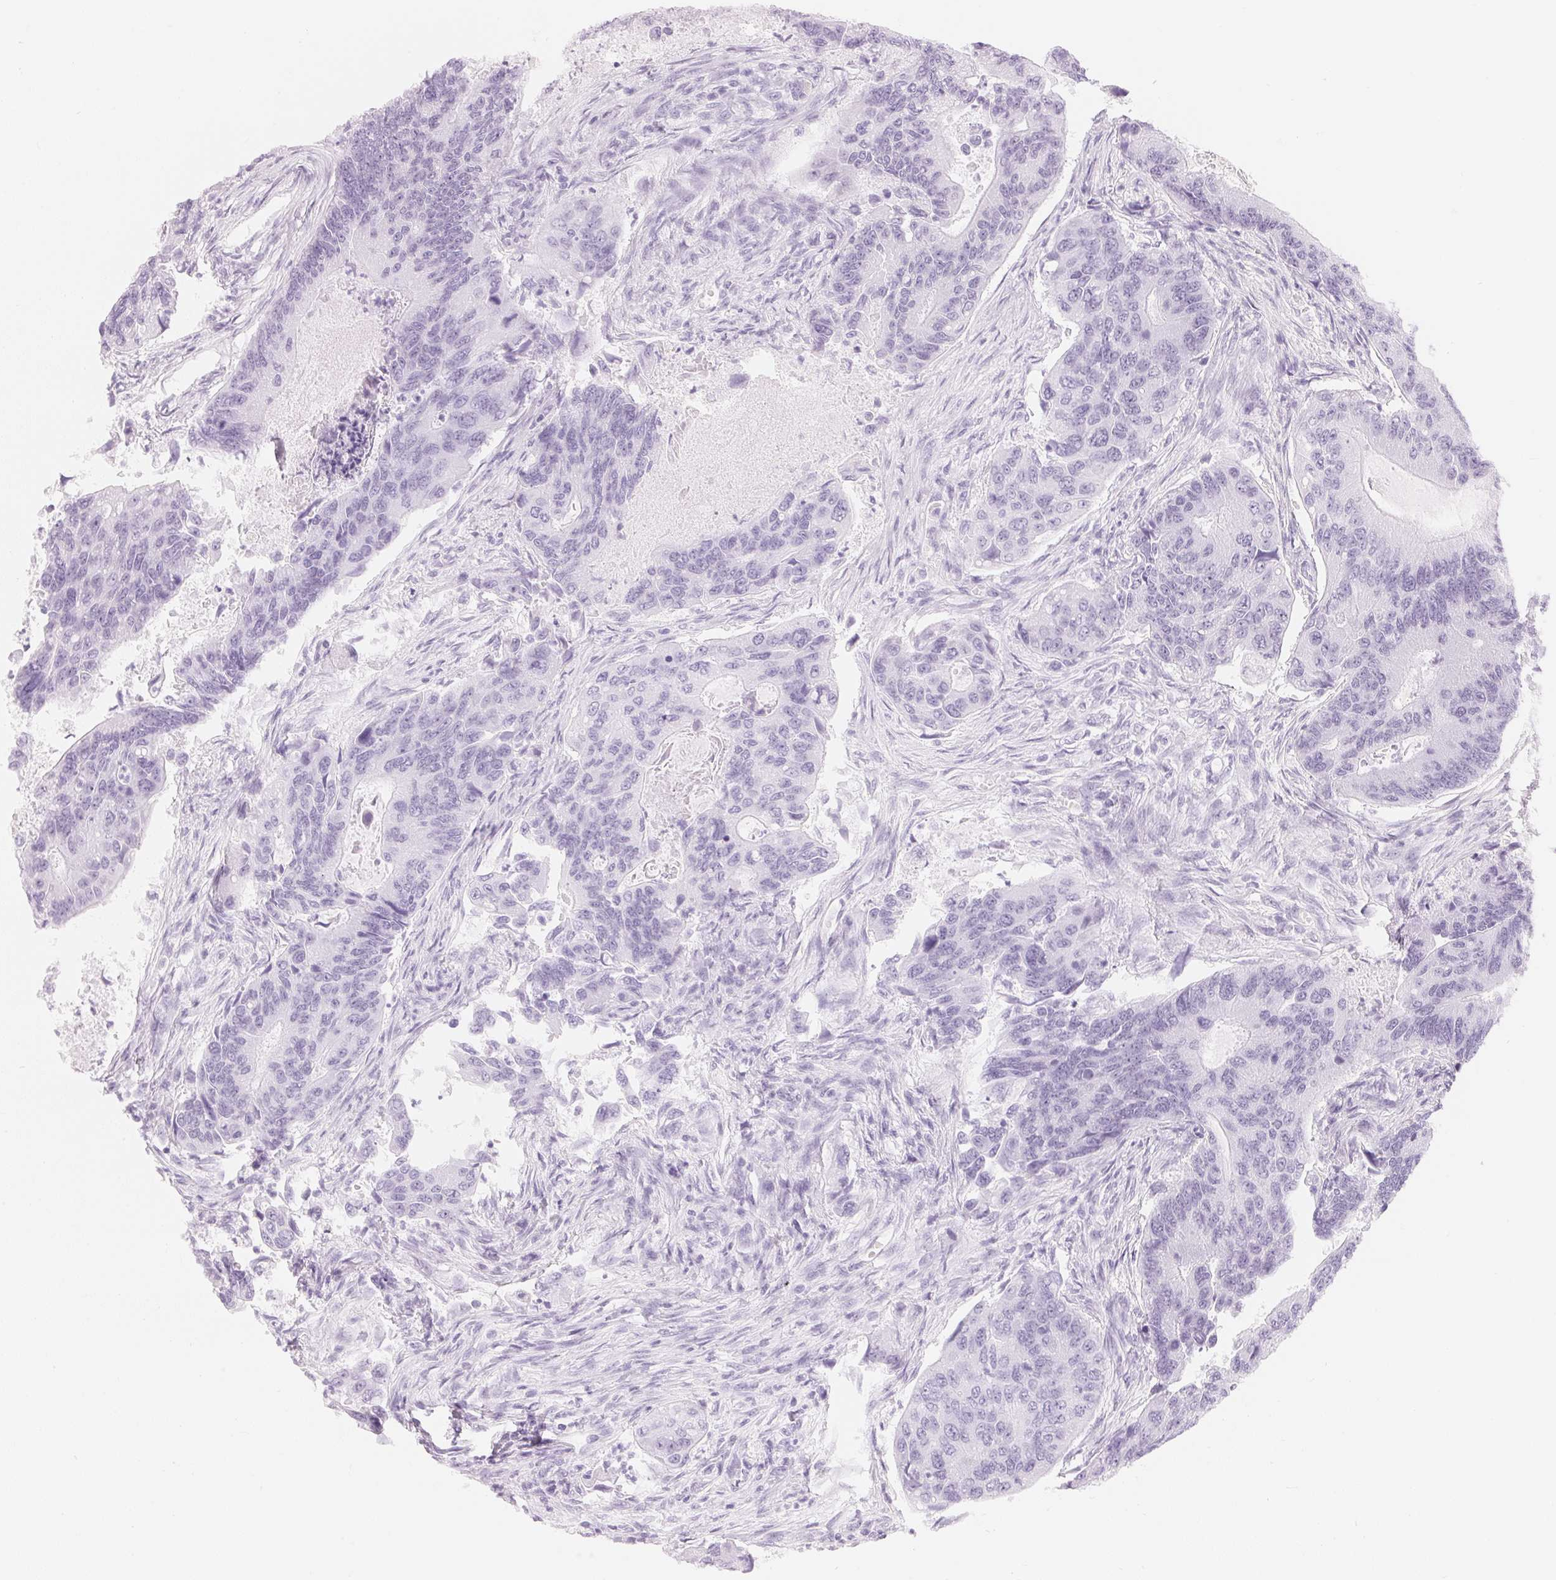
{"staining": {"intensity": "negative", "quantity": "none", "location": "none"}, "tissue": "colorectal cancer", "cell_type": "Tumor cells", "image_type": "cancer", "snomed": [{"axis": "morphology", "description": "Adenocarcinoma, NOS"}, {"axis": "topography", "description": "Colon"}], "caption": "Image shows no significant protein expression in tumor cells of colorectal cancer (adenocarcinoma).", "gene": "CFHR2", "patient": {"sex": "female", "age": 67}}